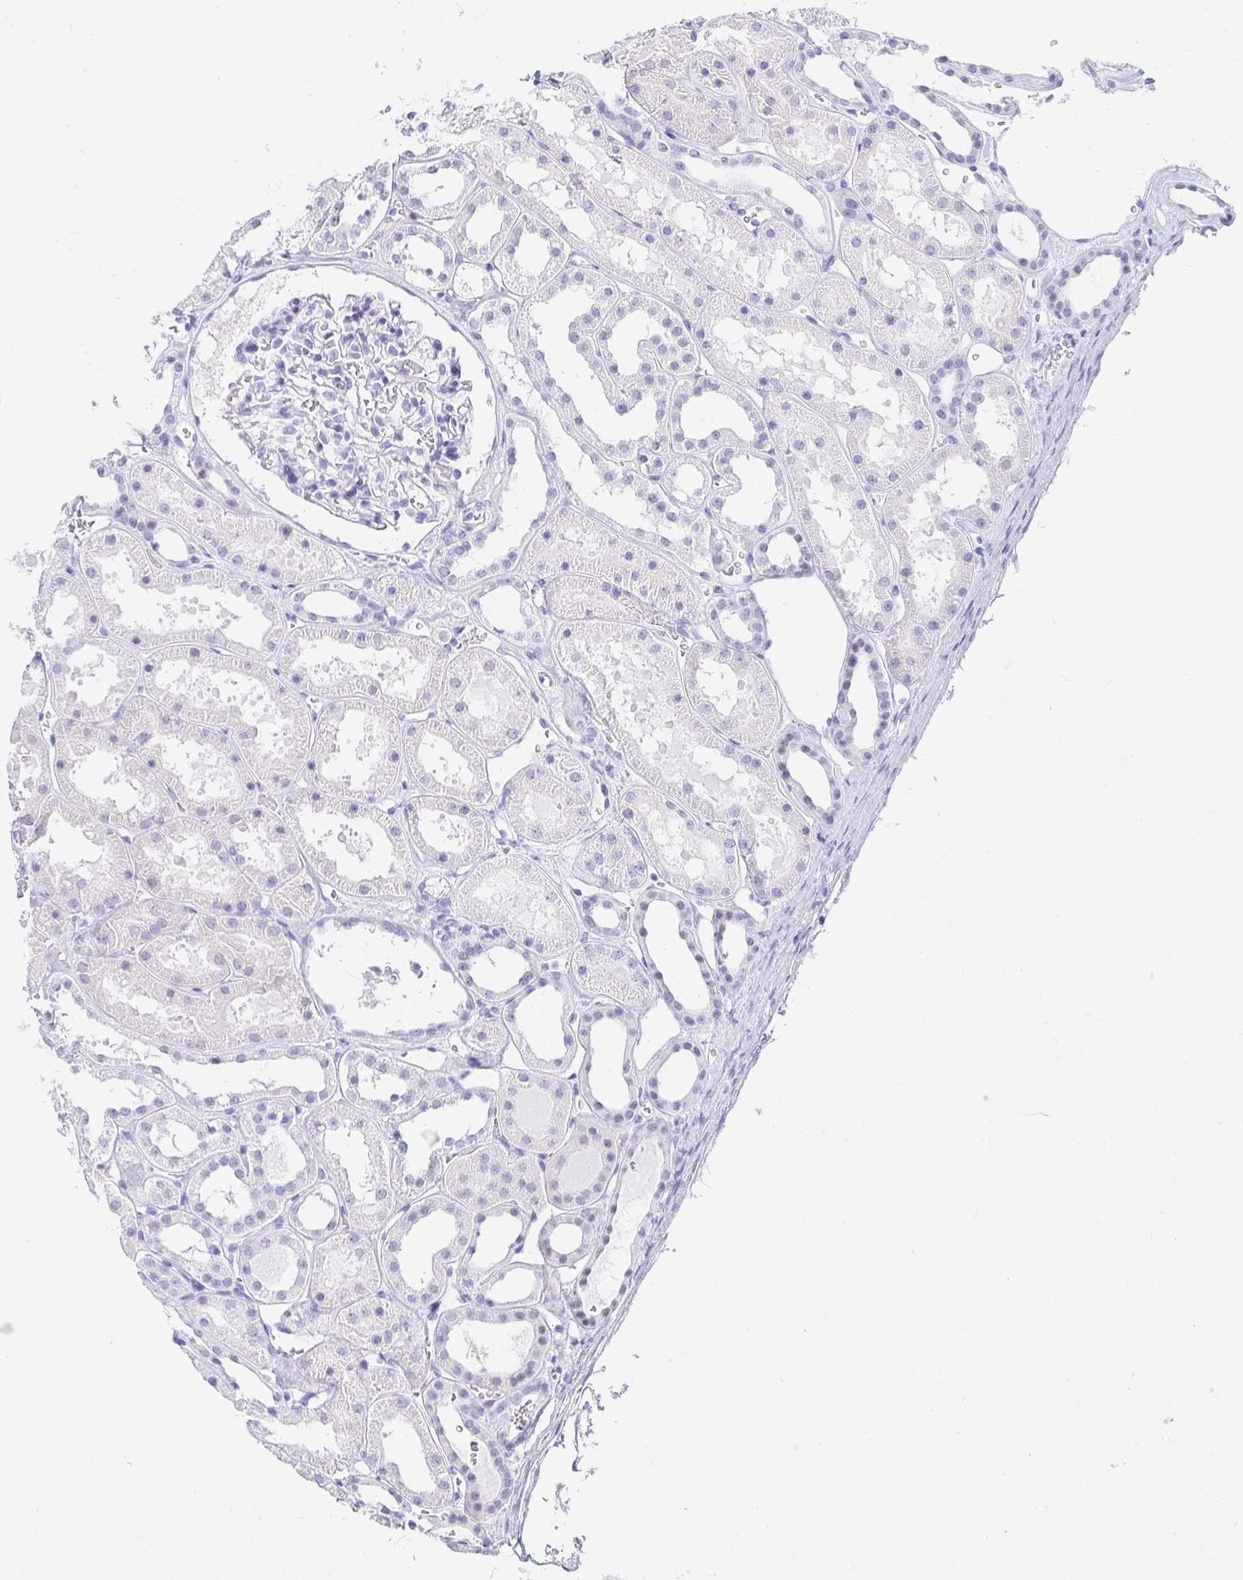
{"staining": {"intensity": "negative", "quantity": "none", "location": "none"}, "tissue": "kidney", "cell_type": "Cells in glomeruli", "image_type": "normal", "snomed": [{"axis": "morphology", "description": "Normal tissue, NOS"}, {"axis": "topography", "description": "Kidney"}], "caption": "Micrograph shows no significant protein staining in cells in glomeruli of normal kidney.", "gene": "OR6T1", "patient": {"sex": "female", "age": 41}}